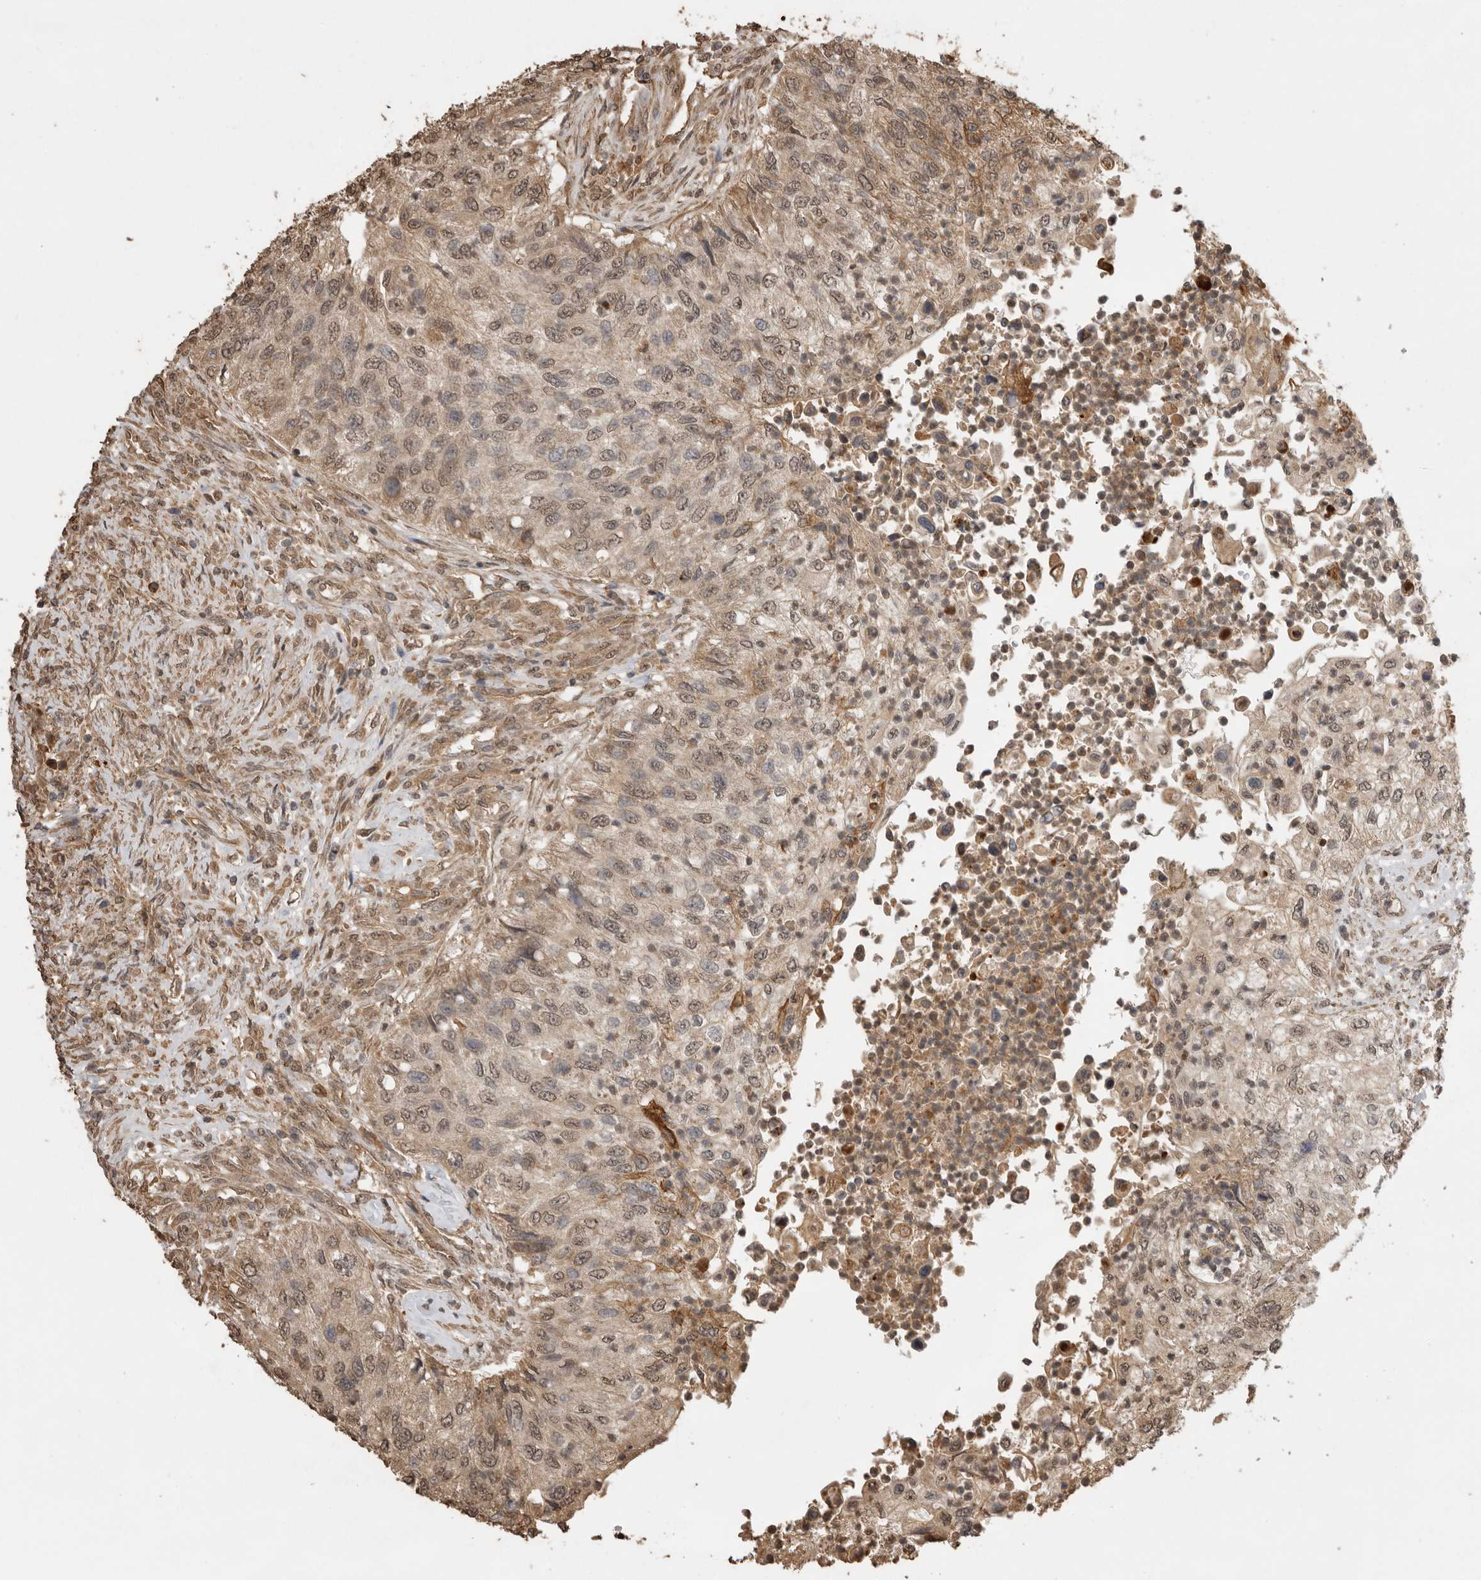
{"staining": {"intensity": "moderate", "quantity": ">75%", "location": "cytoplasmic/membranous,nuclear"}, "tissue": "urothelial cancer", "cell_type": "Tumor cells", "image_type": "cancer", "snomed": [{"axis": "morphology", "description": "Urothelial carcinoma, High grade"}, {"axis": "topography", "description": "Urinary bladder"}], "caption": "This is an image of IHC staining of urothelial carcinoma (high-grade), which shows moderate positivity in the cytoplasmic/membranous and nuclear of tumor cells.", "gene": "JAG2", "patient": {"sex": "female", "age": 60}}